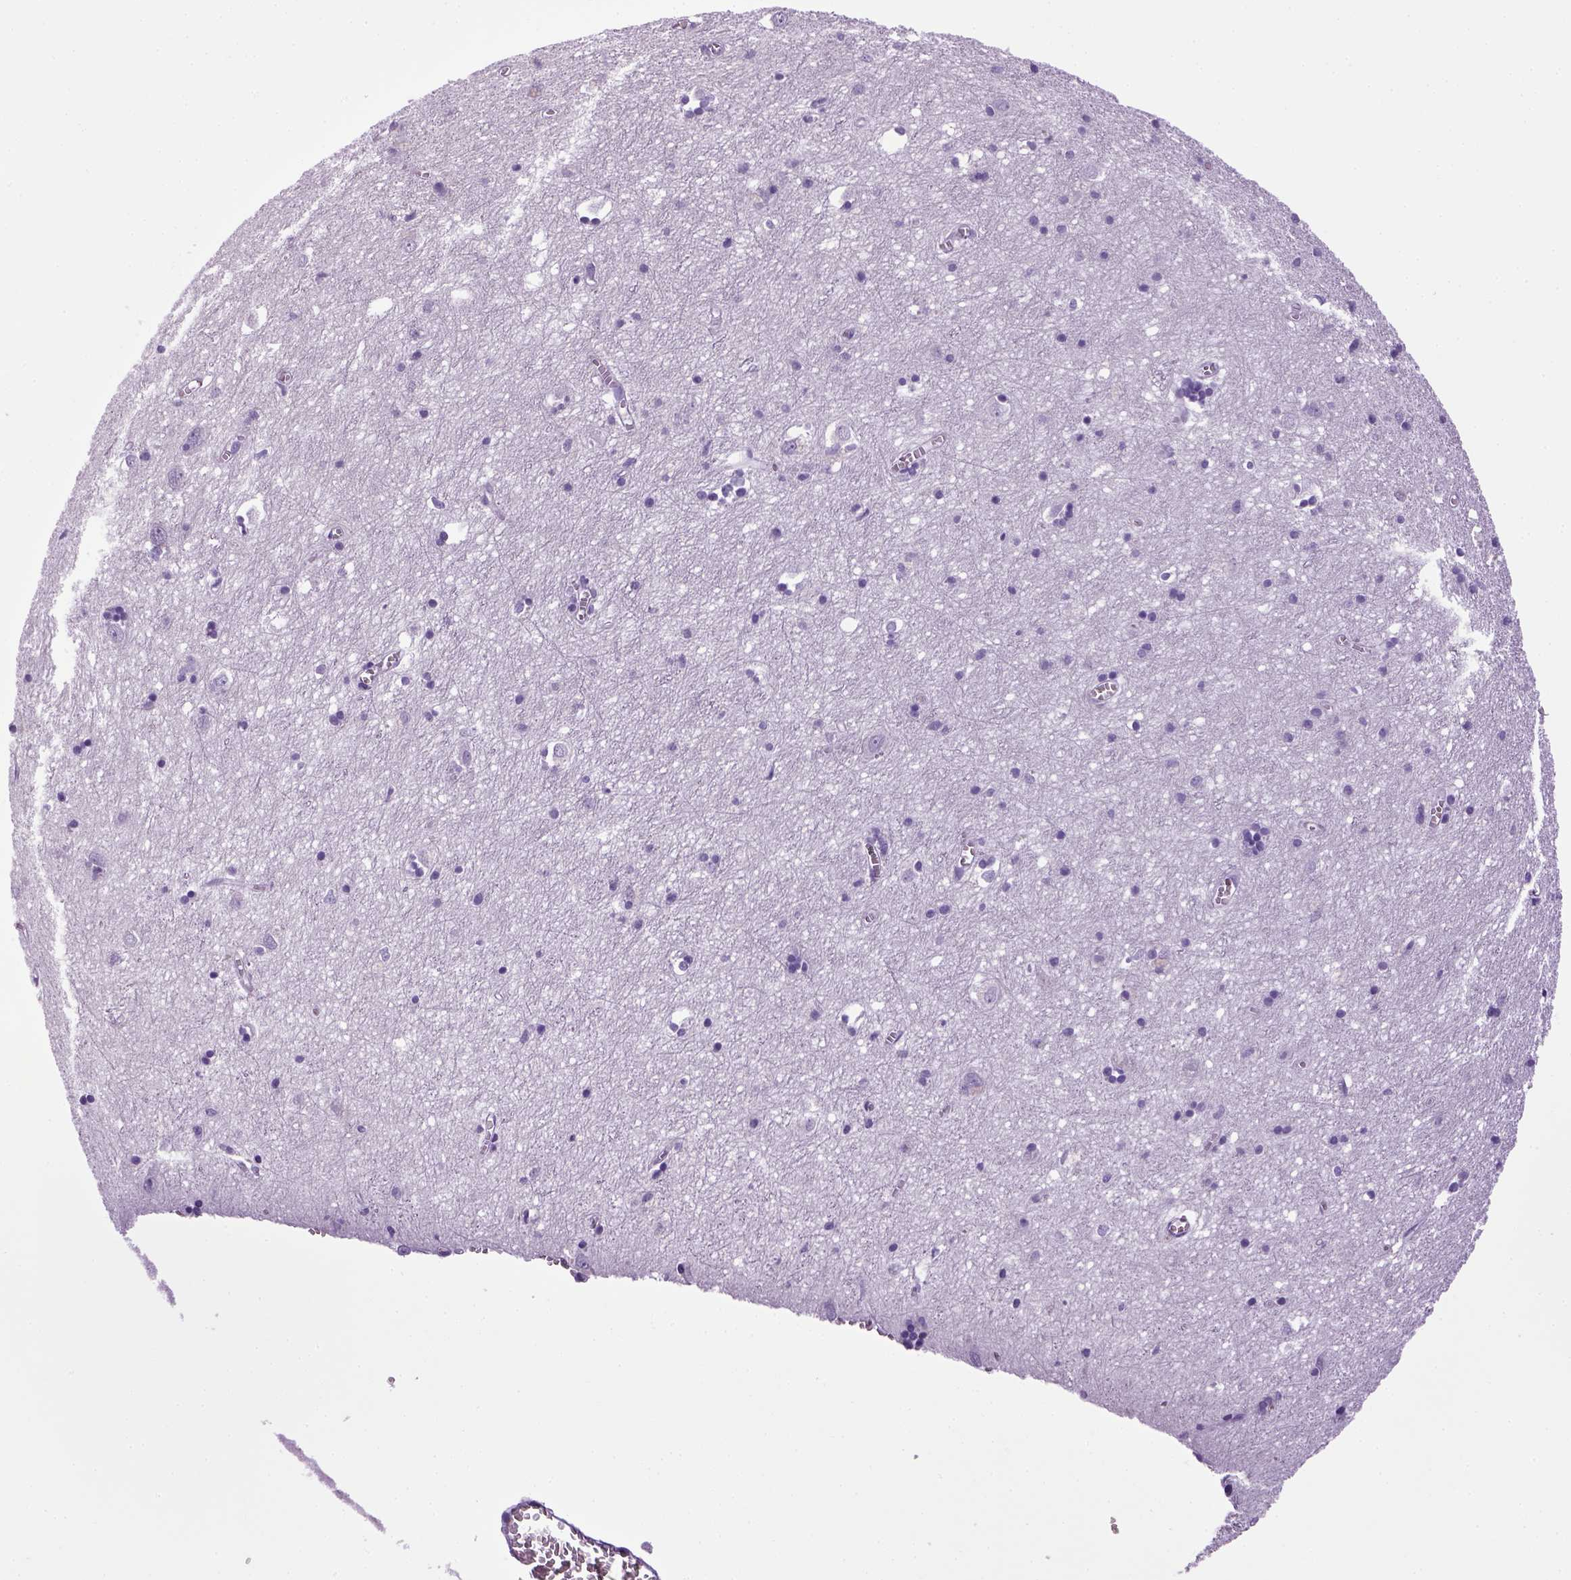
{"staining": {"intensity": "negative", "quantity": "none", "location": "none"}, "tissue": "cerebral cortex", "cell_type": "Endothelial cells", "image_type": "normal", "snomed": [{"axis": "morphology", "description": "Normal tissue, NOS"}, {"axis": "topography", "description": "Cerebral cortex"}], "caption": "A photomicrograph of cerebral cortex stained for a protein displays no brown staining in endothelial cells.", "gene": "HMCN2", "patient": {"sex": "male", "age": 70}}